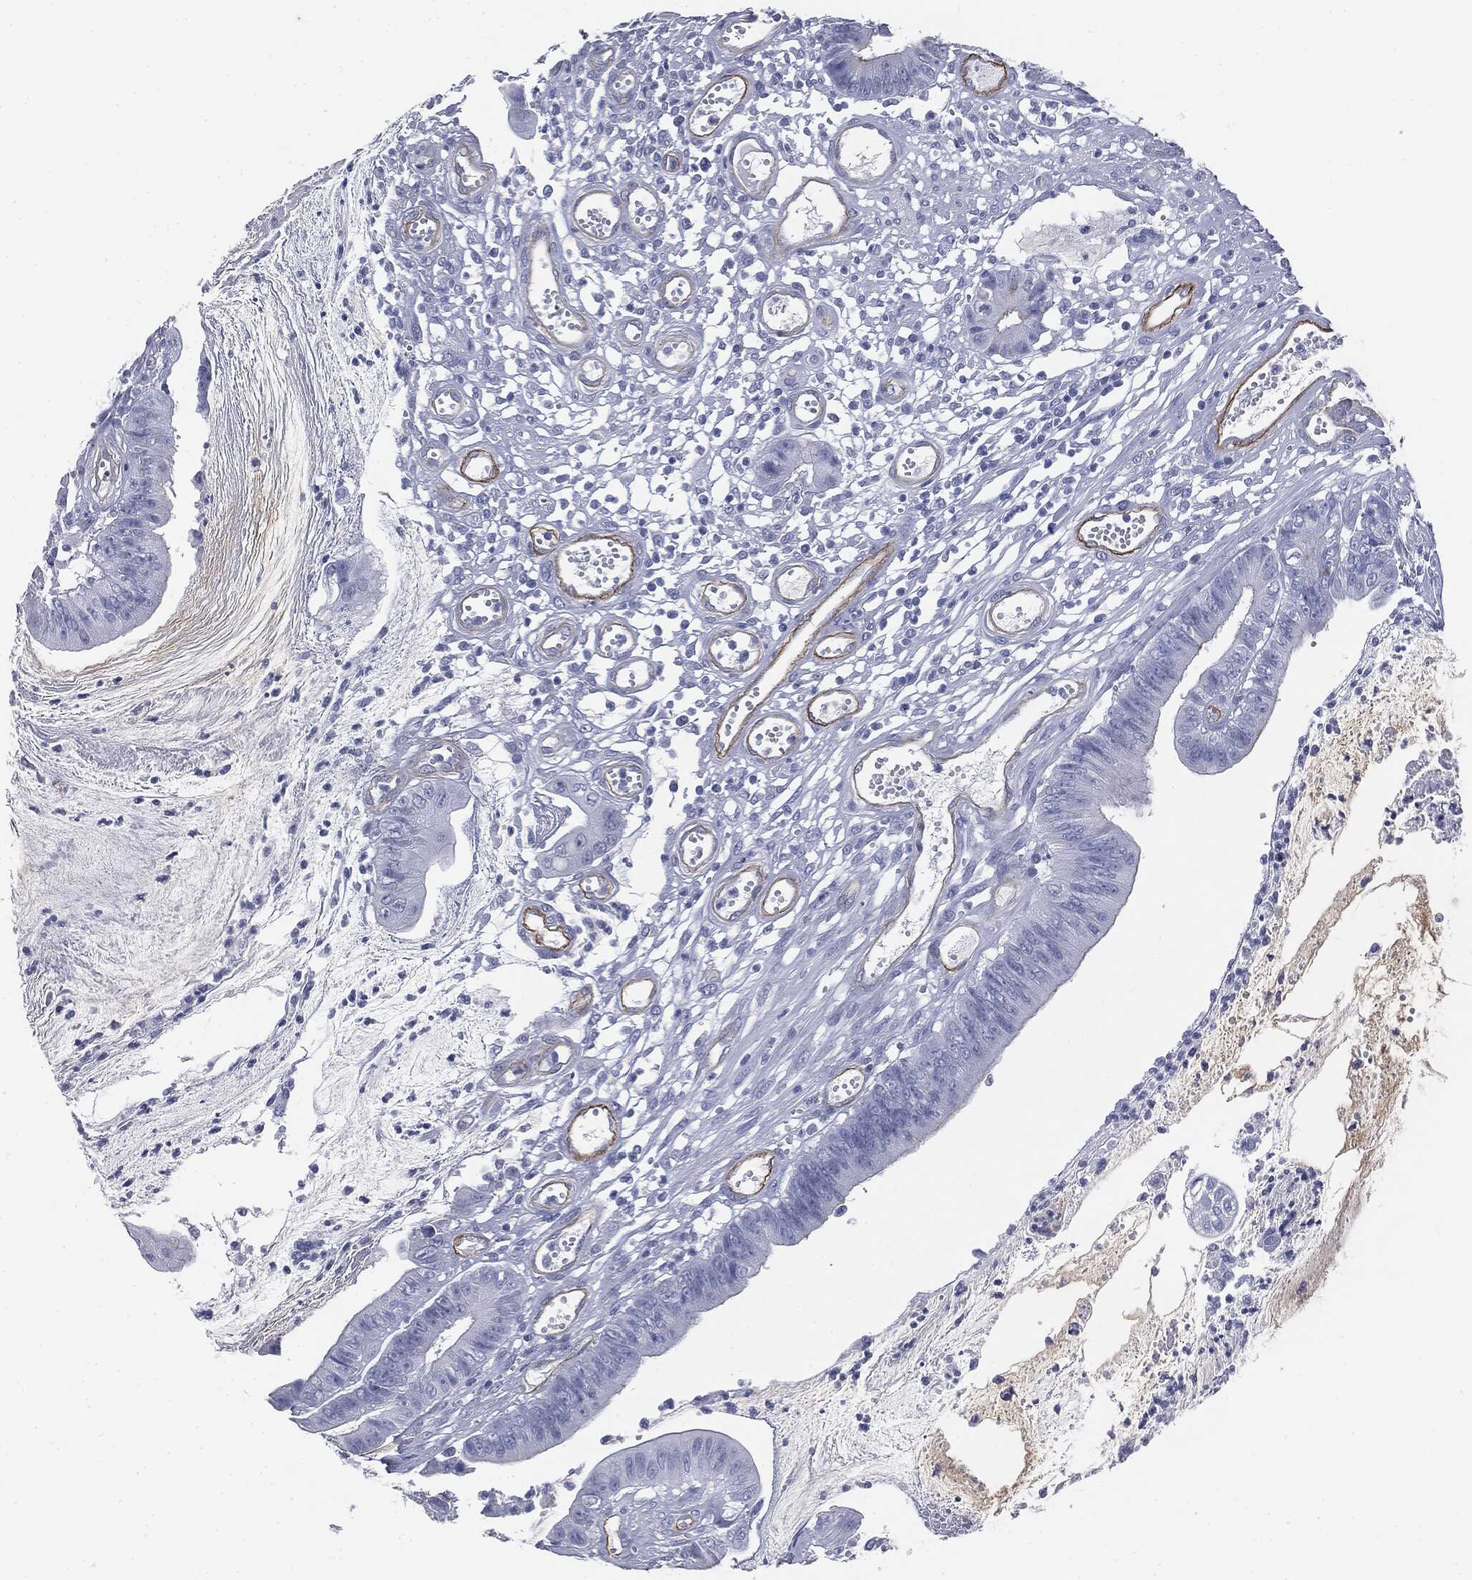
{"staining": {"intensity": "negative", "quantity": "none", "location": "none"}, "tissue": "colorectal cancer", "cell_type": "Tumor cells", "image_type": "cancer", "snomed": [{"axis": "morphology", "description": "Adenocarcinoma, NOS"}, {"axis": "topography", "description": "Colon"}], "caption": "DAB immunohistochemical staining of colorectal cancer reveals no significant staining in tumor cells. (Stains: DAB (3,3'-diaminobenzidine) immunohistochemistry with hematoxylin counter stain, Microscopy: brightfield microscopy at high magnification).", "gene": "MUC5AC", "patient": {"sex": "female", "age": 69}}